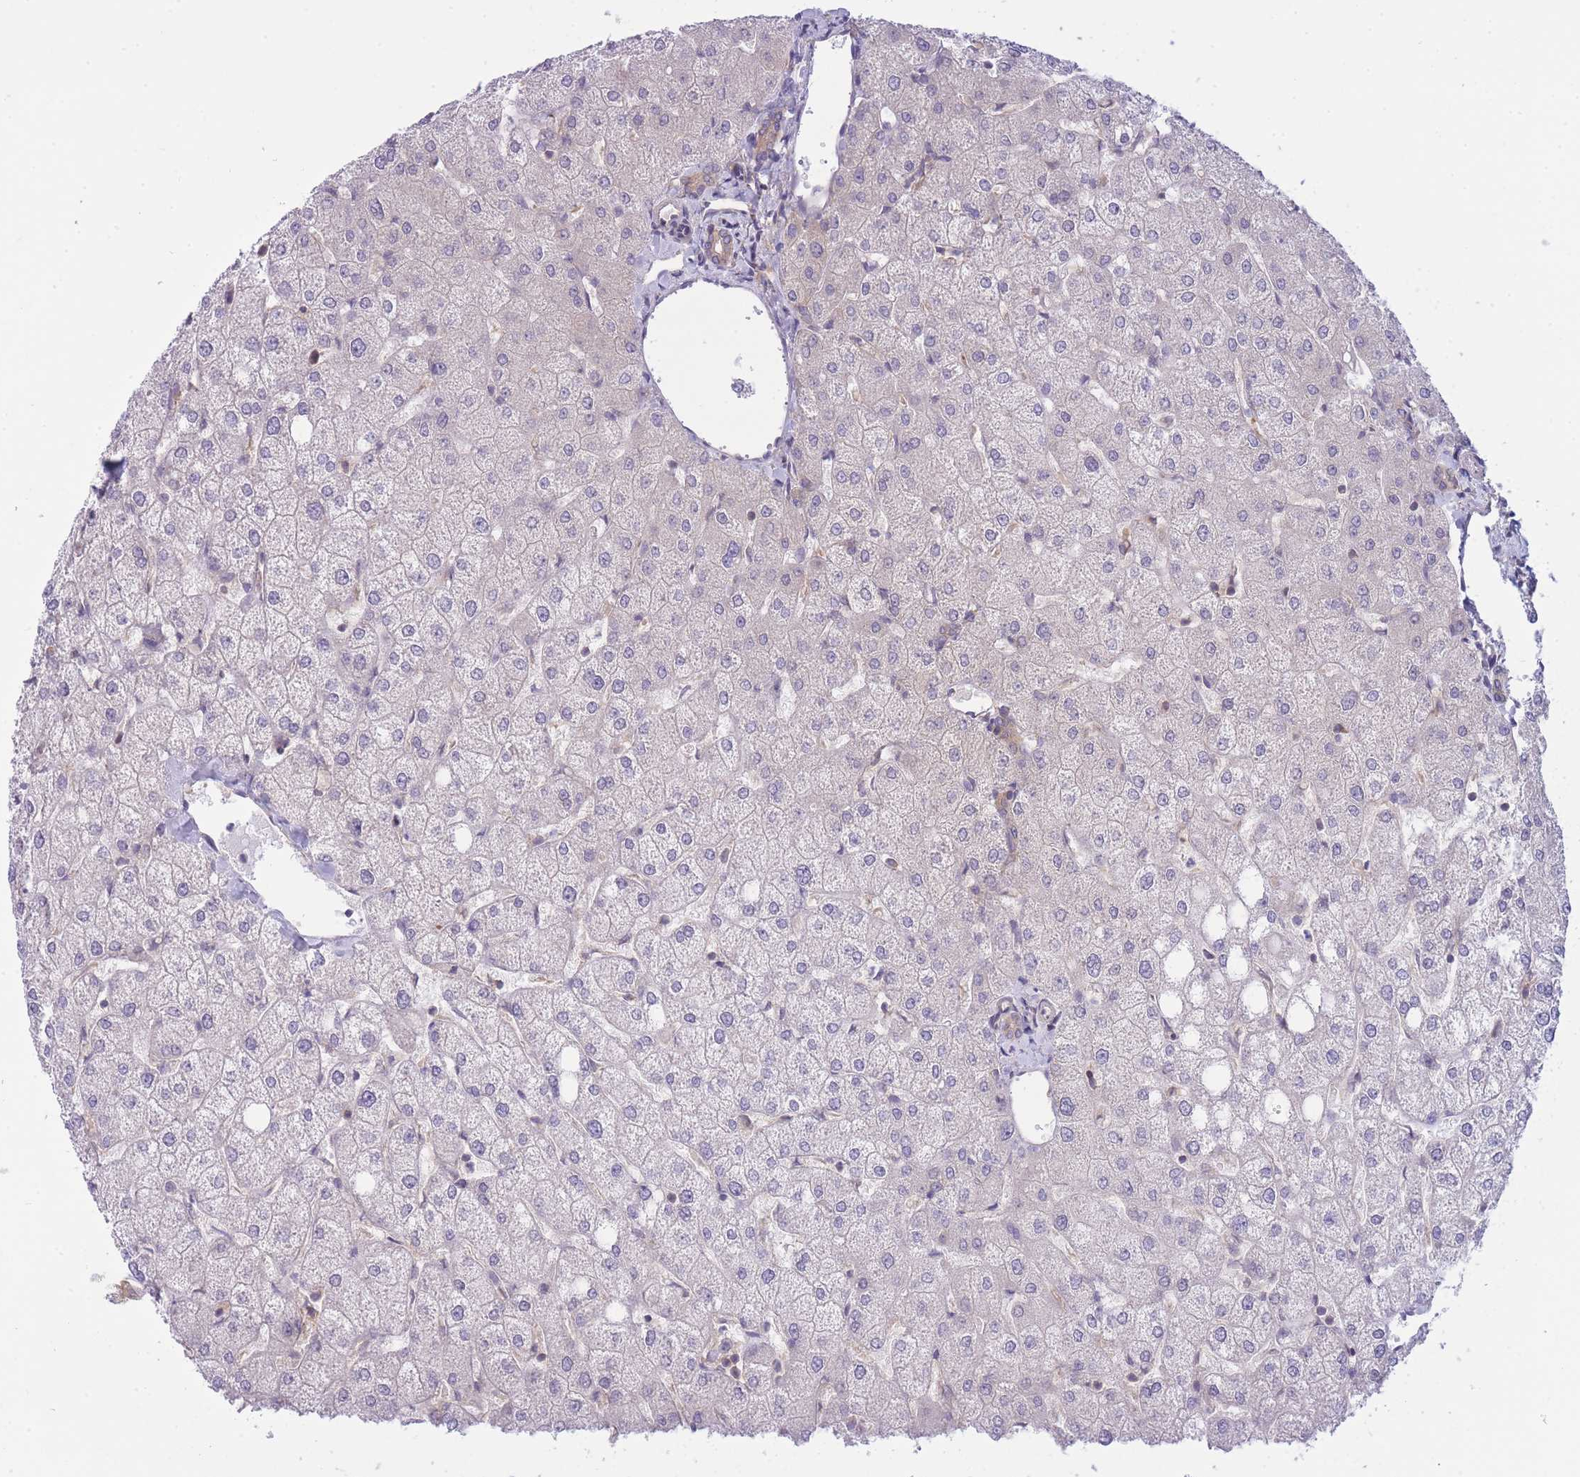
{"staining": {"intensity": "negative", "quantity": "none", "location": "none"}, "tissue": "liver", "cell_type": "Cholangiocytes", "image_type": "normal", "snomed": [{"axis": "morphology", "description": "Normal tissue, NOS"}, {"axis": "topography", "description": "Liver"}], "caption": "Cholangiocytes show no significant positivity in normal liver.", "gene": "PFDN6", "patient": {"sex": "female", "age": 54}}